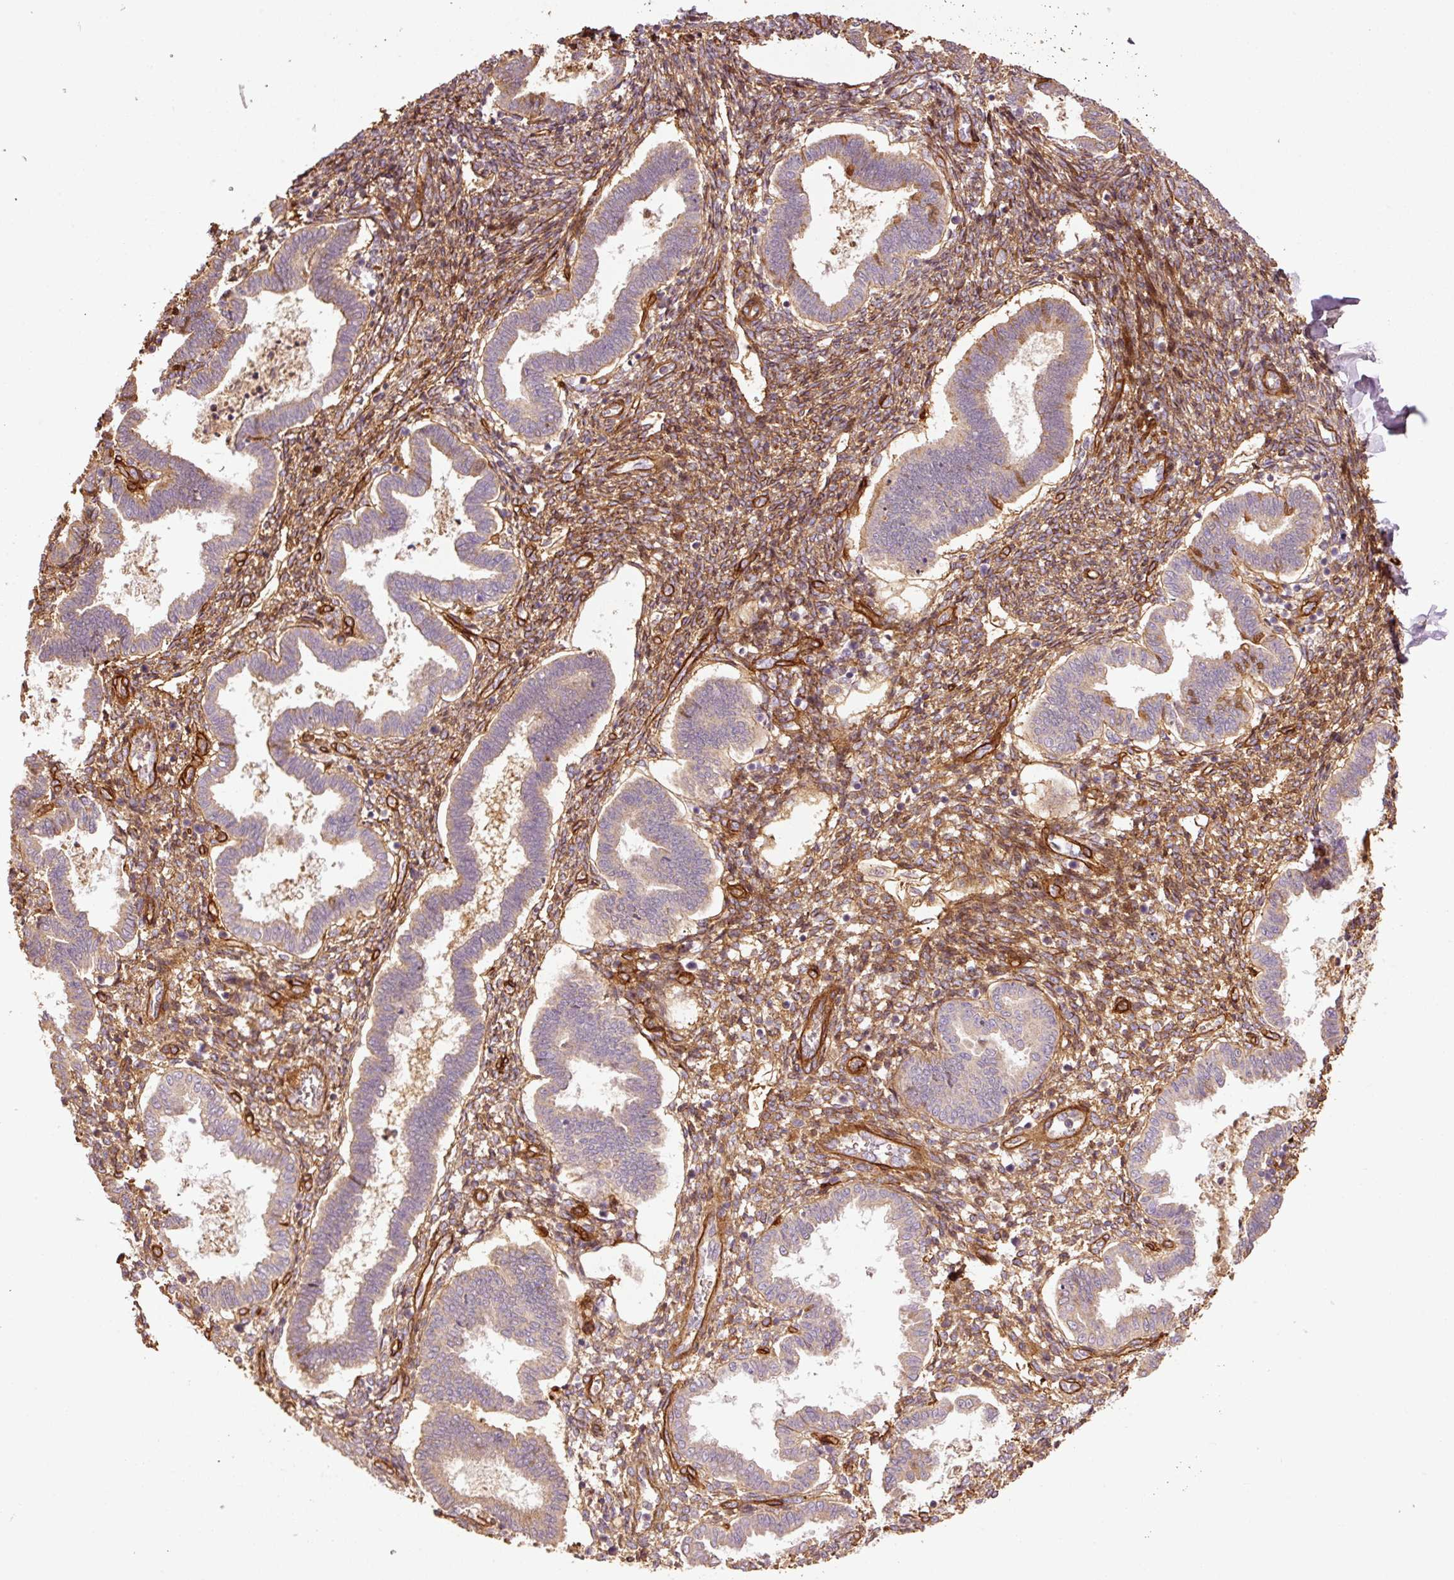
{"staining": {"intensity": "moderate", "quantity": ">75%", "location": "cytoplasmic/membranous"}, "tissue": "endometrium", "cell_type": "Cells in endometrial stroma", "image_type": "normal", "snomed": [{"axis": "morphology", "description": "Normal tissue, NOS"}, {"axis": "topography", "description": "Endometrium"}], "caption": "This image shows immunohistochemistry staining of unremarkable human endometrium, with medium moderate cytoplasmic/membranous staining in approximately >75% of cells in endometrial stroma.", "gene": "NID2", "patient": {"sex": "female", "age": 24}}